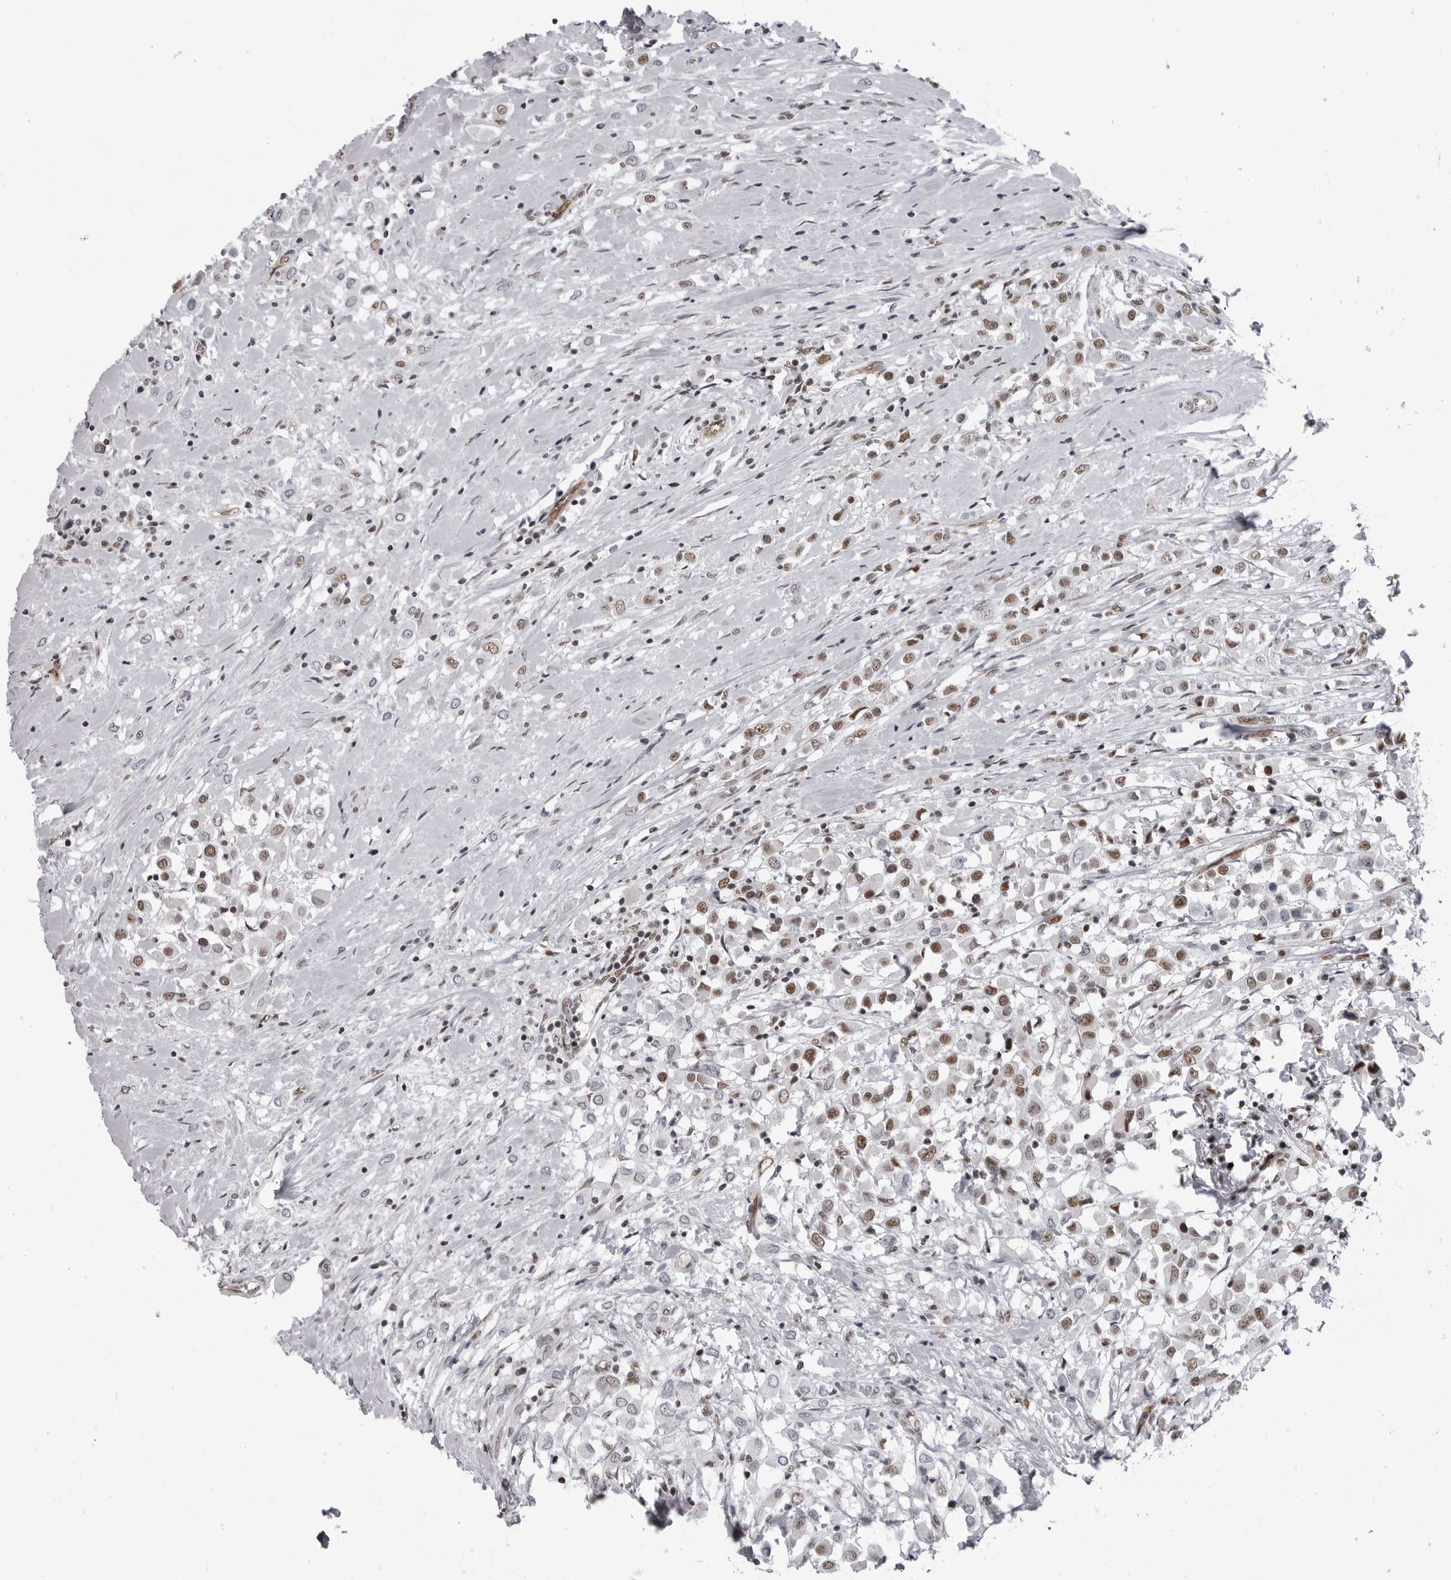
{"staining": {"intensity": "moderate", "quantity": ">75%", "location": "nuclear"}, "tissue": "breast cancer", "cell_type": "Tumor cells", "image_type": "cancer", "snomed": [{"axis": "morphology", "description": "Duct carcinoma"}, {"axis": "topography", "description": "Breast"}], "caption": "This is a histology image of immunohistochemistry staining of breast invasive ductal carcinoma, which shows moderate positivity in the nuclear of tumor cells.", "gene": "RNF26", "patient": {"sex": "female", "age": 61}}